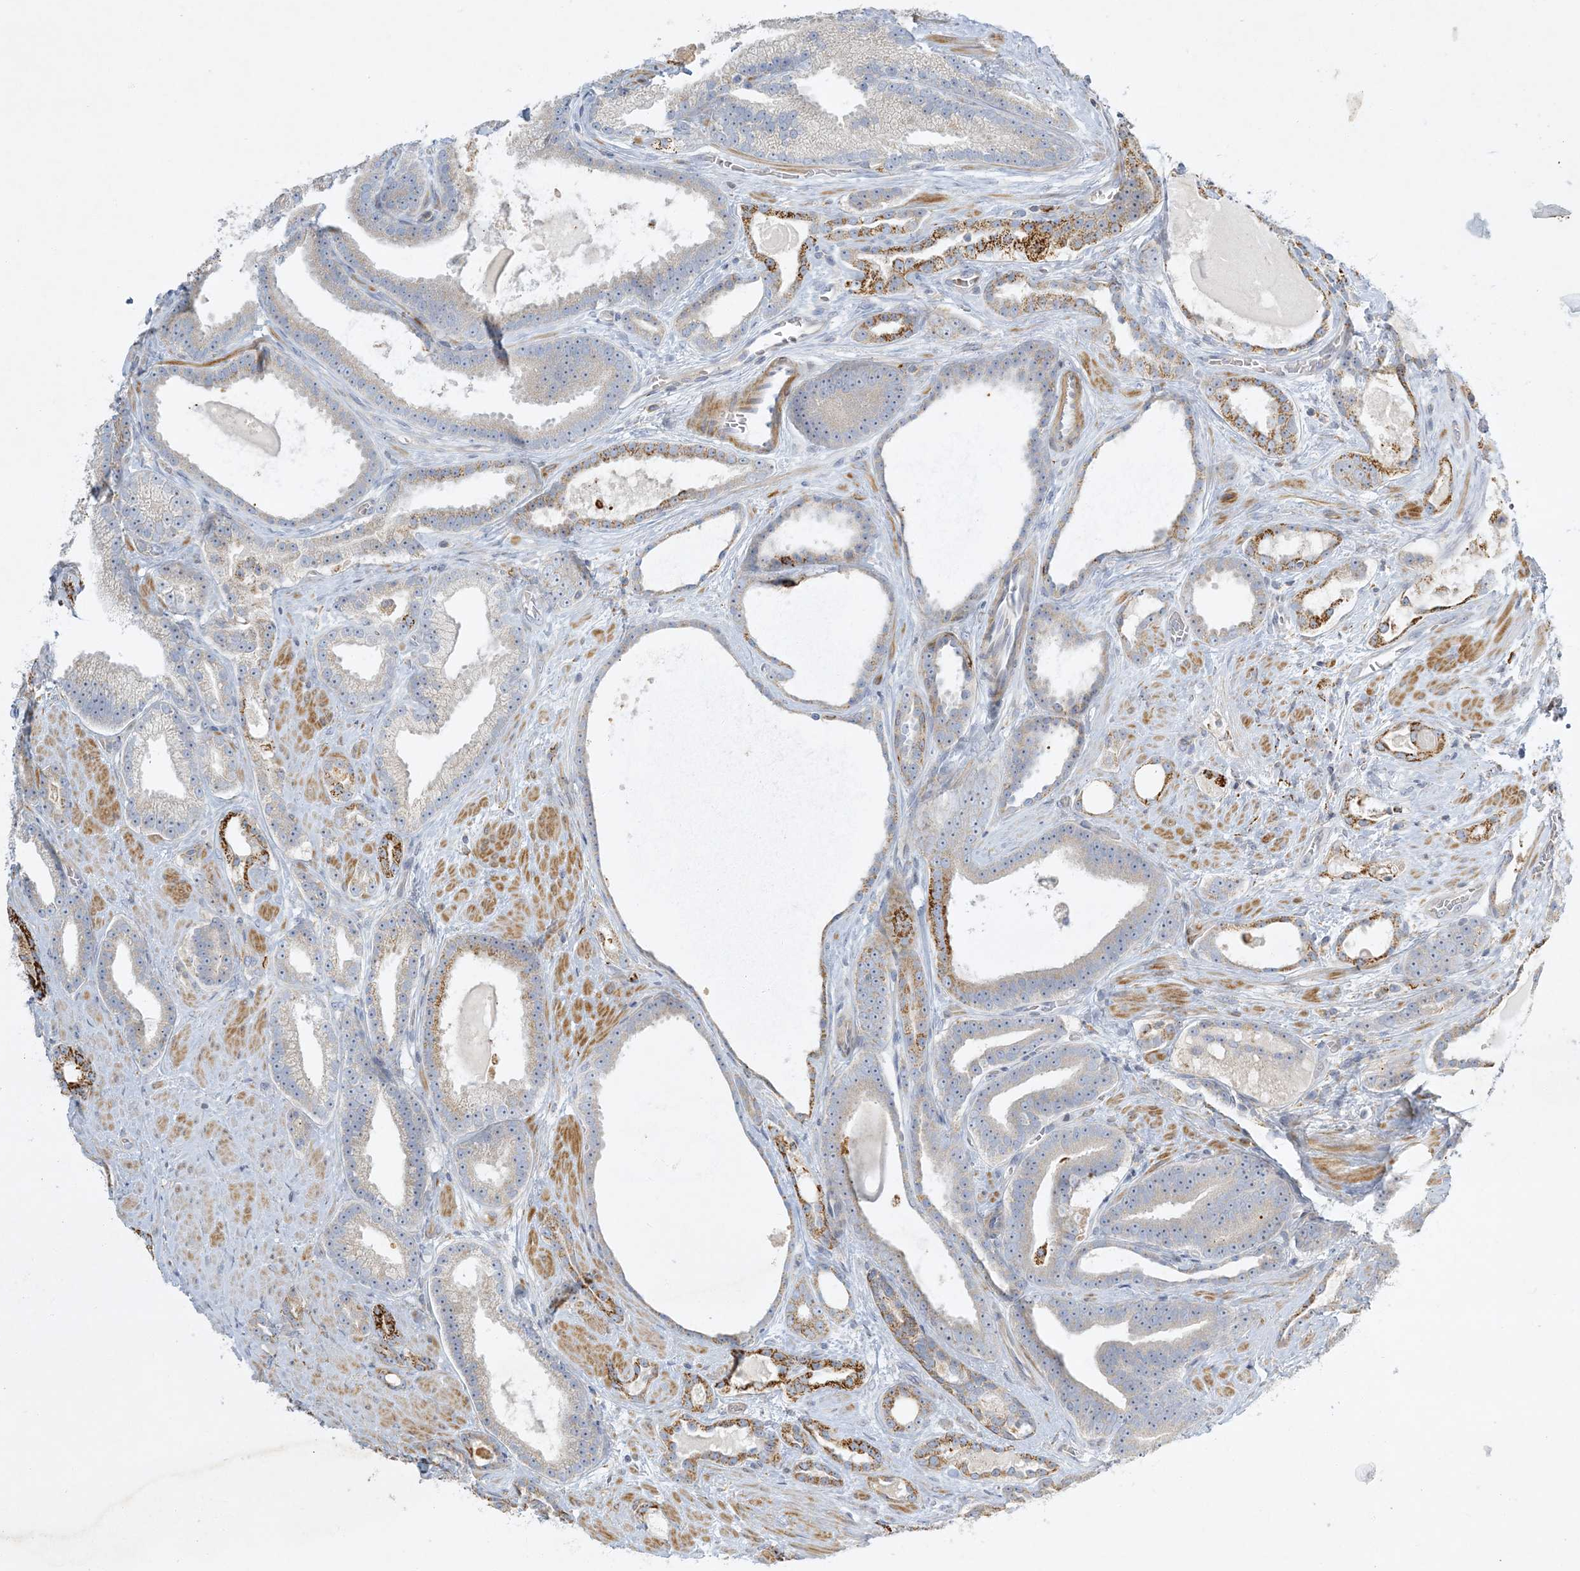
{"staining": {"intensity": "moderate", "quantity": "<25%", "location": "cytoplasmic/membranous"}, "tissue": "prostate cancer", "cell_type": "Tumor cells", "image_type": "cancer", "snomed": [{"axis": "morphology", "description": "Adenocarcinoma, High grade"}, {"axis": "topography", "description": "Prostate"}], "caption": "Moderate cytoplasmic/membranous expression is identified in about <25% of tumor cells in adenocarcinoma (high-grade) (prostate).", "gene": "LTN1", "patient": {"sex": "male", "age": 60}}